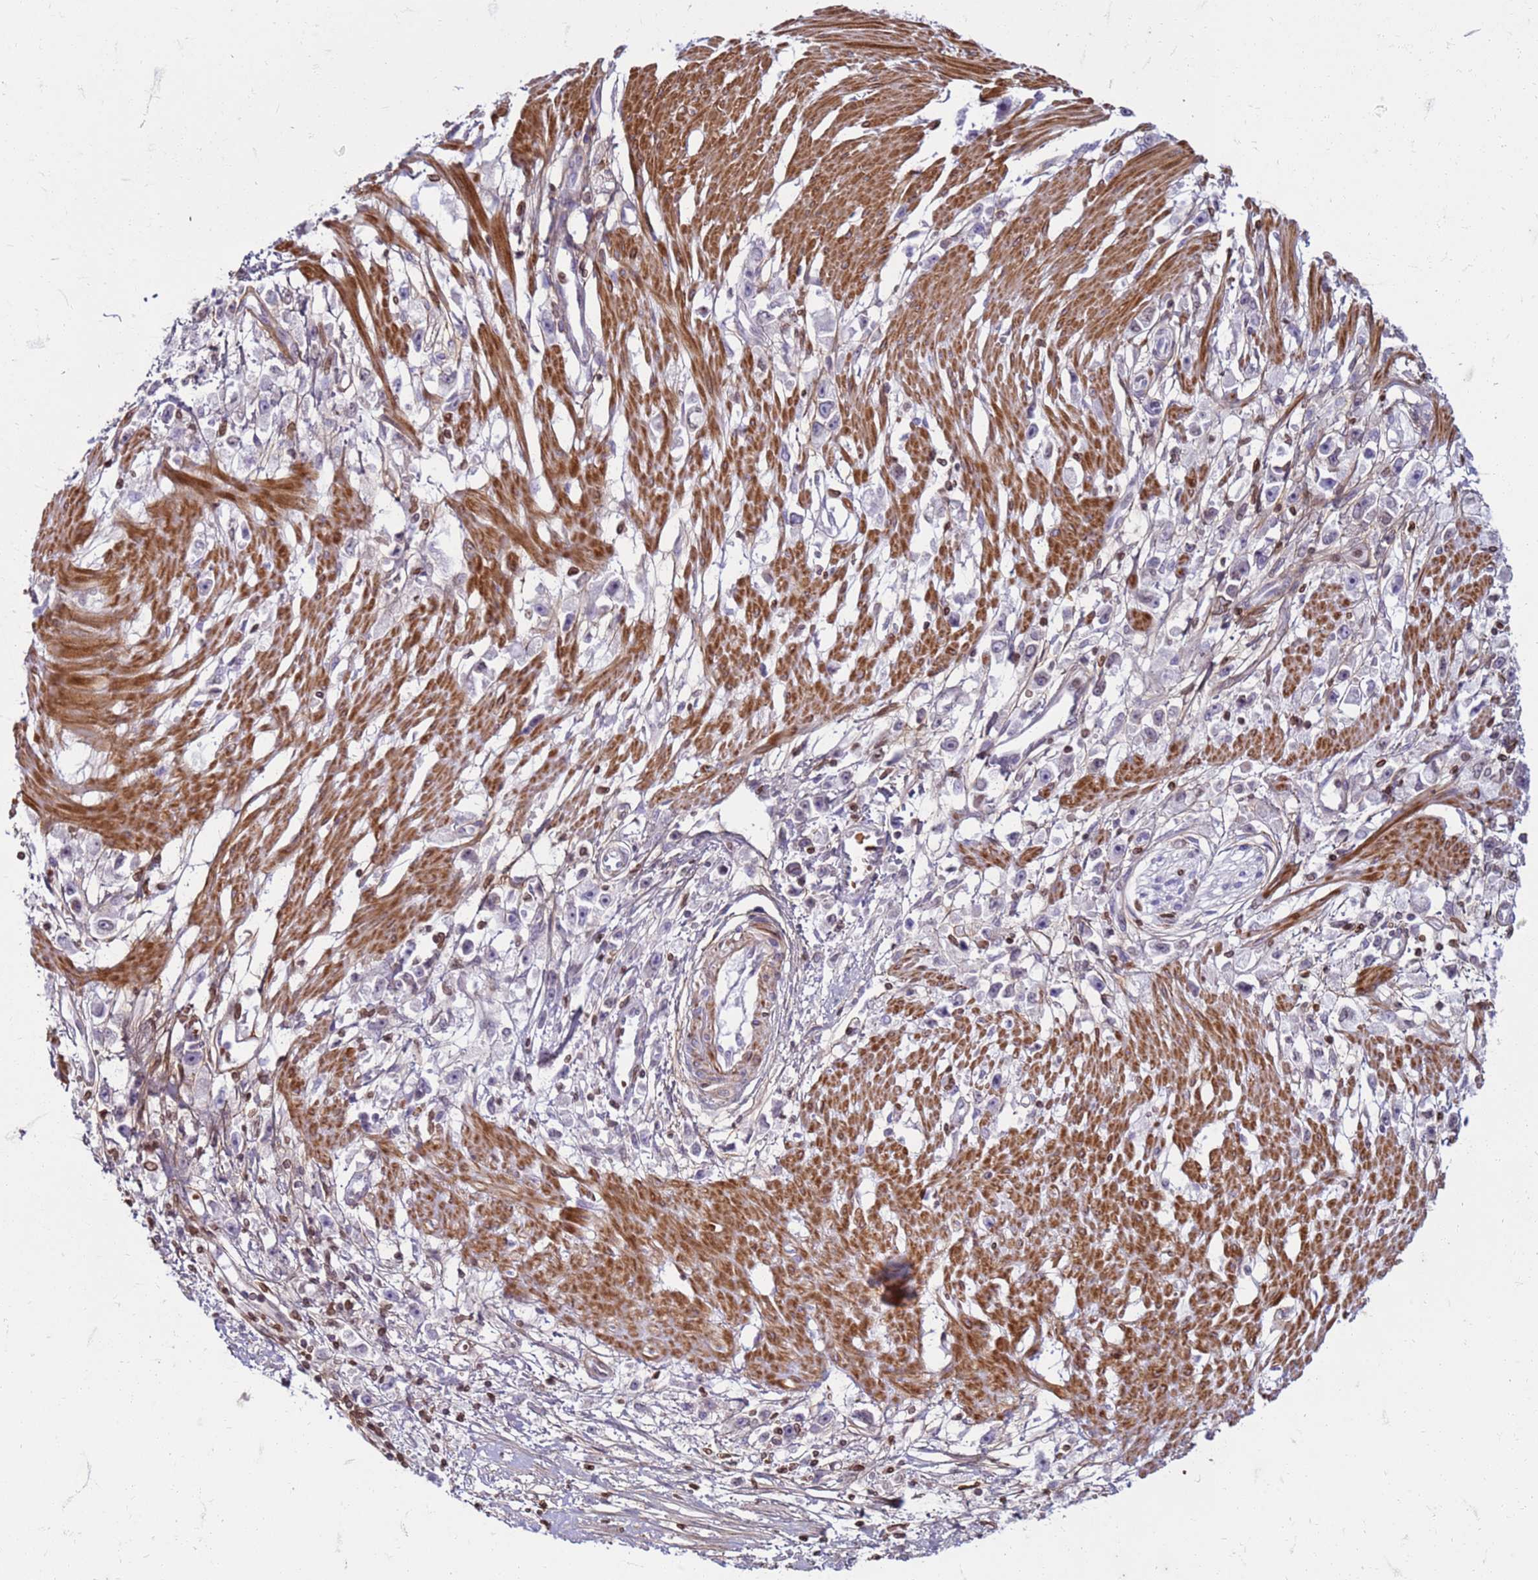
{"staining": {"intensity": "negative", "quantity": "none", "location": "none"}, "tissue": "stomach cancer", "cell_type": "Tumor cells", "image_type": "cancer", "snomed": [{"axis": "morphology", "description": "Adenocarcinoma, NOS"}, {"axis": "topography", "description": "Stomach"}], "caption": "Protein analysis of stomach cancer (adenocarcinoma) displays no significant positivity in tumor cells.", "gene": "METTL25B", "patient": {"sex": "female", "age": 59}}